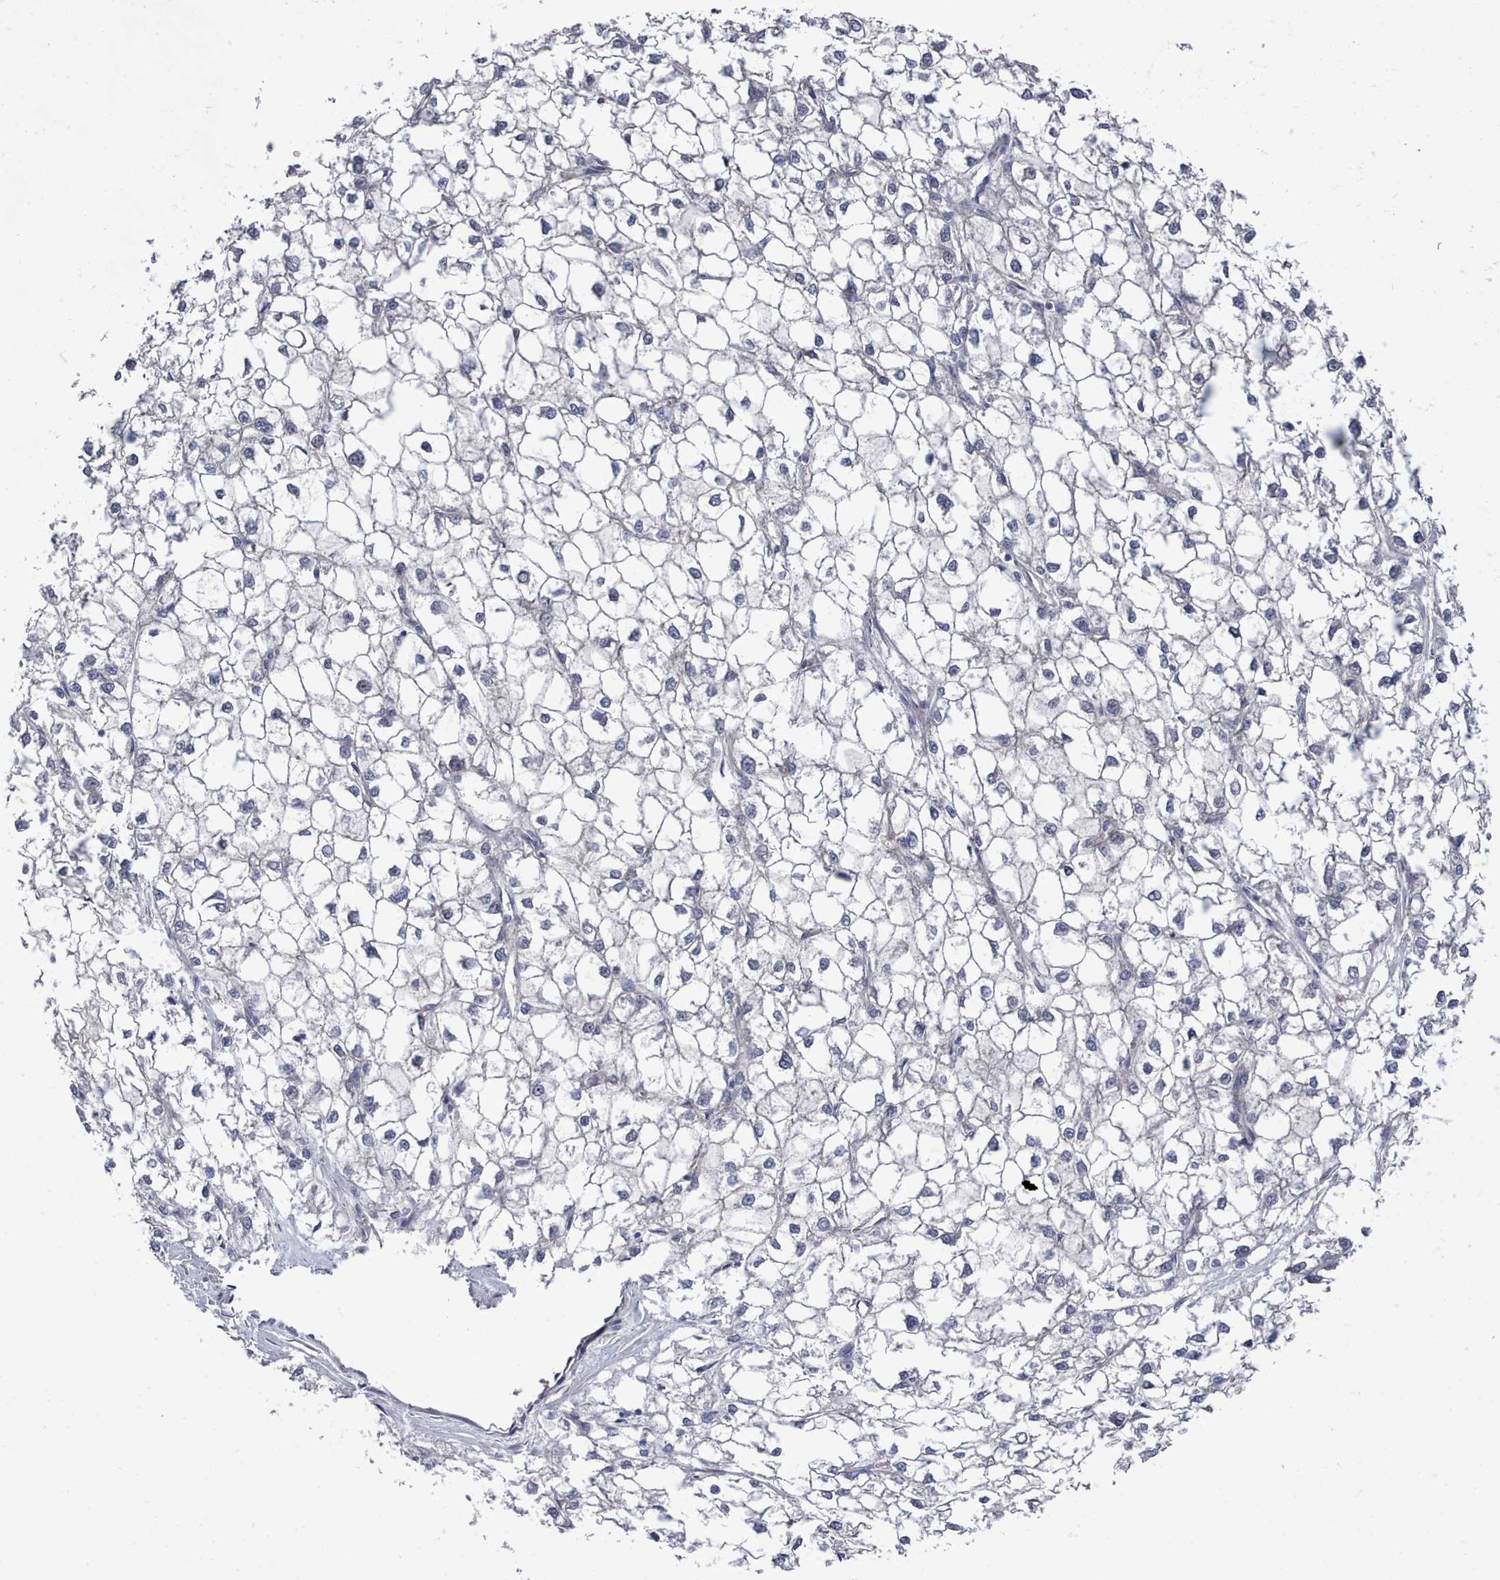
{"staining": {"intensity": "negative", "quantity": "none", "location": "none"}, "tissue": "liver cancer", "cell_type": "Tumor cells", "image_type": "cancer", "snomed": [{"axis": "morphology", "description": "Carcinoma, Hepatocellular, NOS"}, {"axis": "topography", "description": "Liver"}], "caption": "Human hepatocellular carcinoma (liver) stained for a protein using immunohistochemistry demonstrates no staining in tumor cells.", "gene": "PDE4C", "patient": {"sex": "female", "age": 43}}